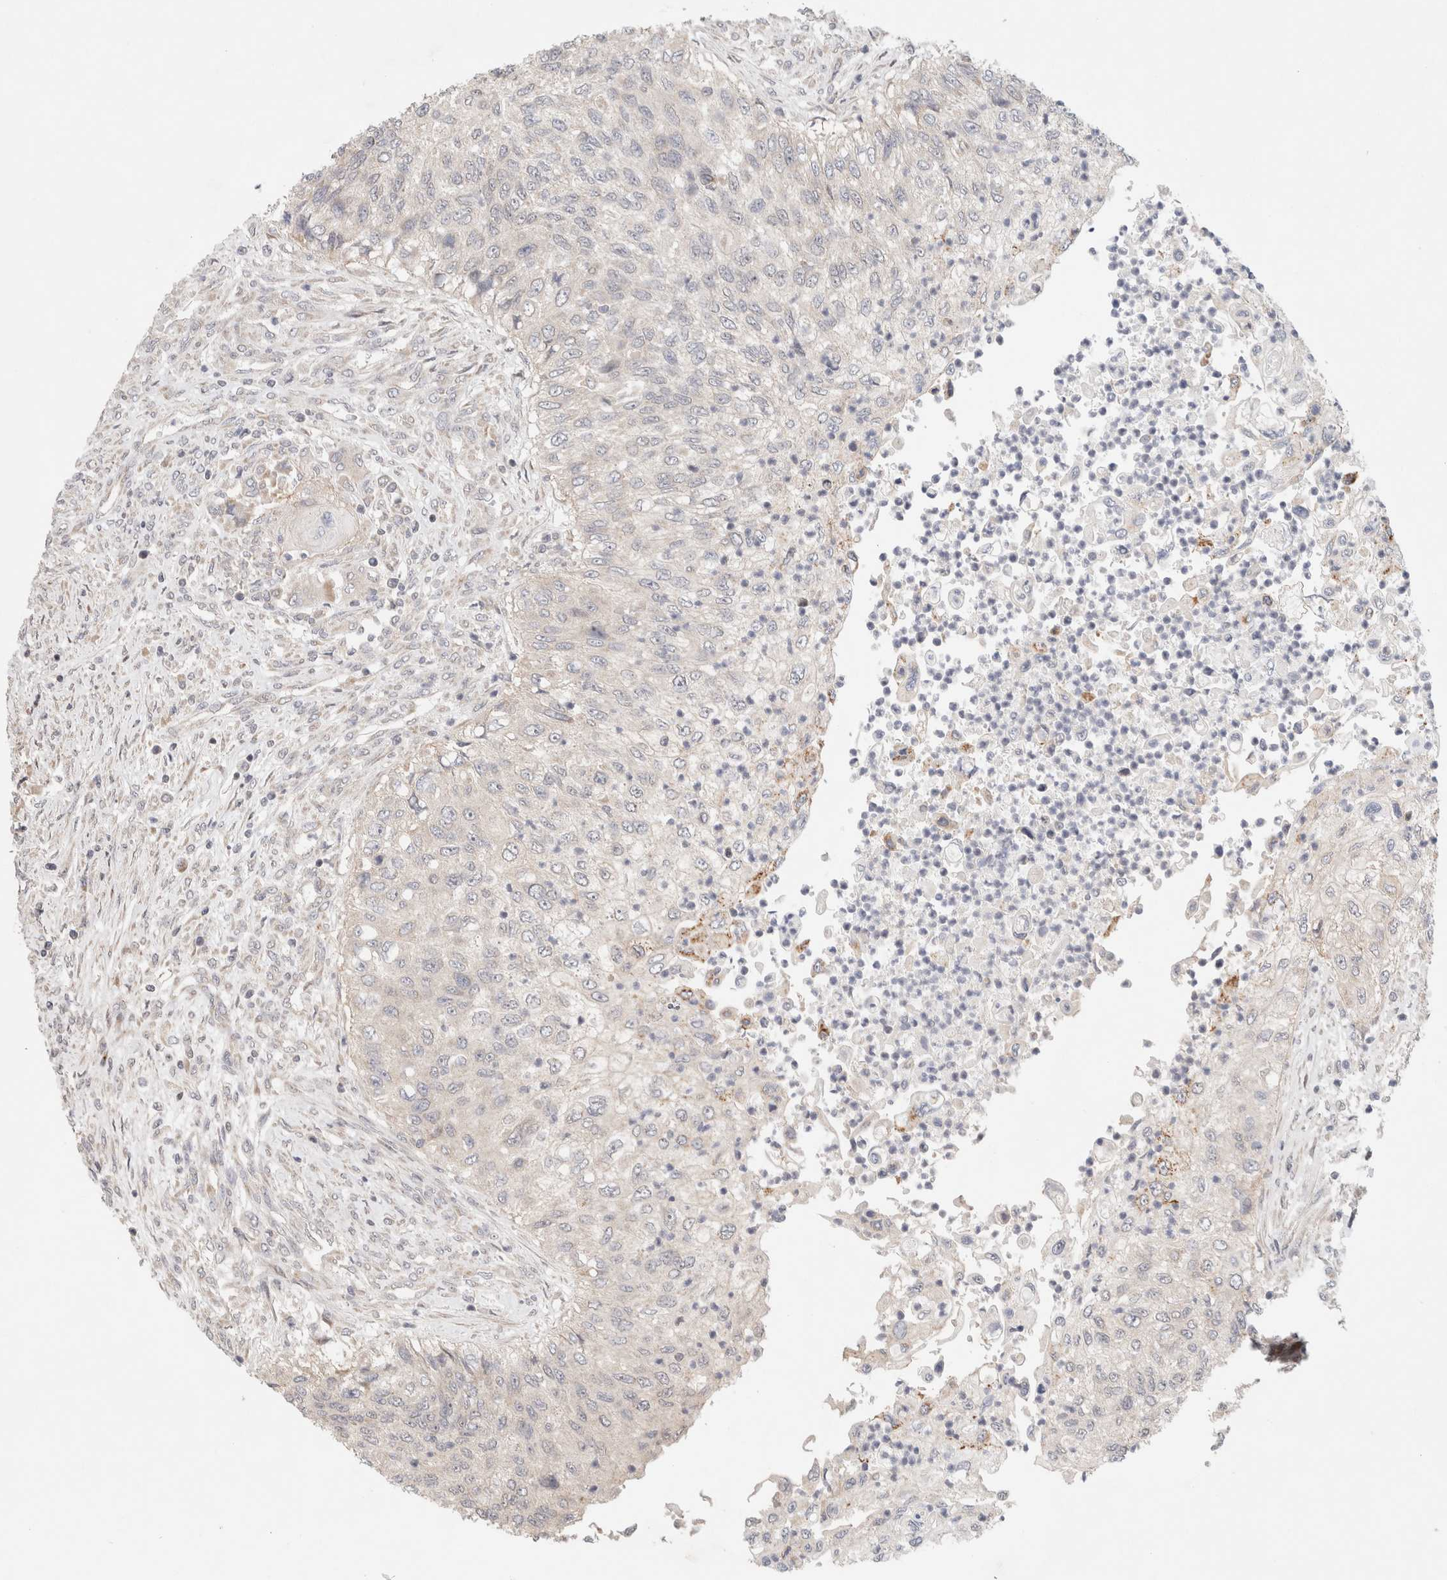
{"staining": {"intensity": "weak", "quantity": "<25%", "location": "cytoplasmic/membranous"}, "tissue": "urothelial cancer", "cell_type": "Tumor cells", "image_type": "cancer", "snomed": [{"axis": "morphology", "description": "Urothelial carcinoma, High grade"}, {"axis": "topography", "description": "Urinary bladder"}], "caption": "High power microscopy micrograph of an IHC micrograph of high-grade urothelial carcinoma, revealing no significant expression in tumor cells.", "gene": "ERI3", "patient": {"sex": "female", "age": 60}}